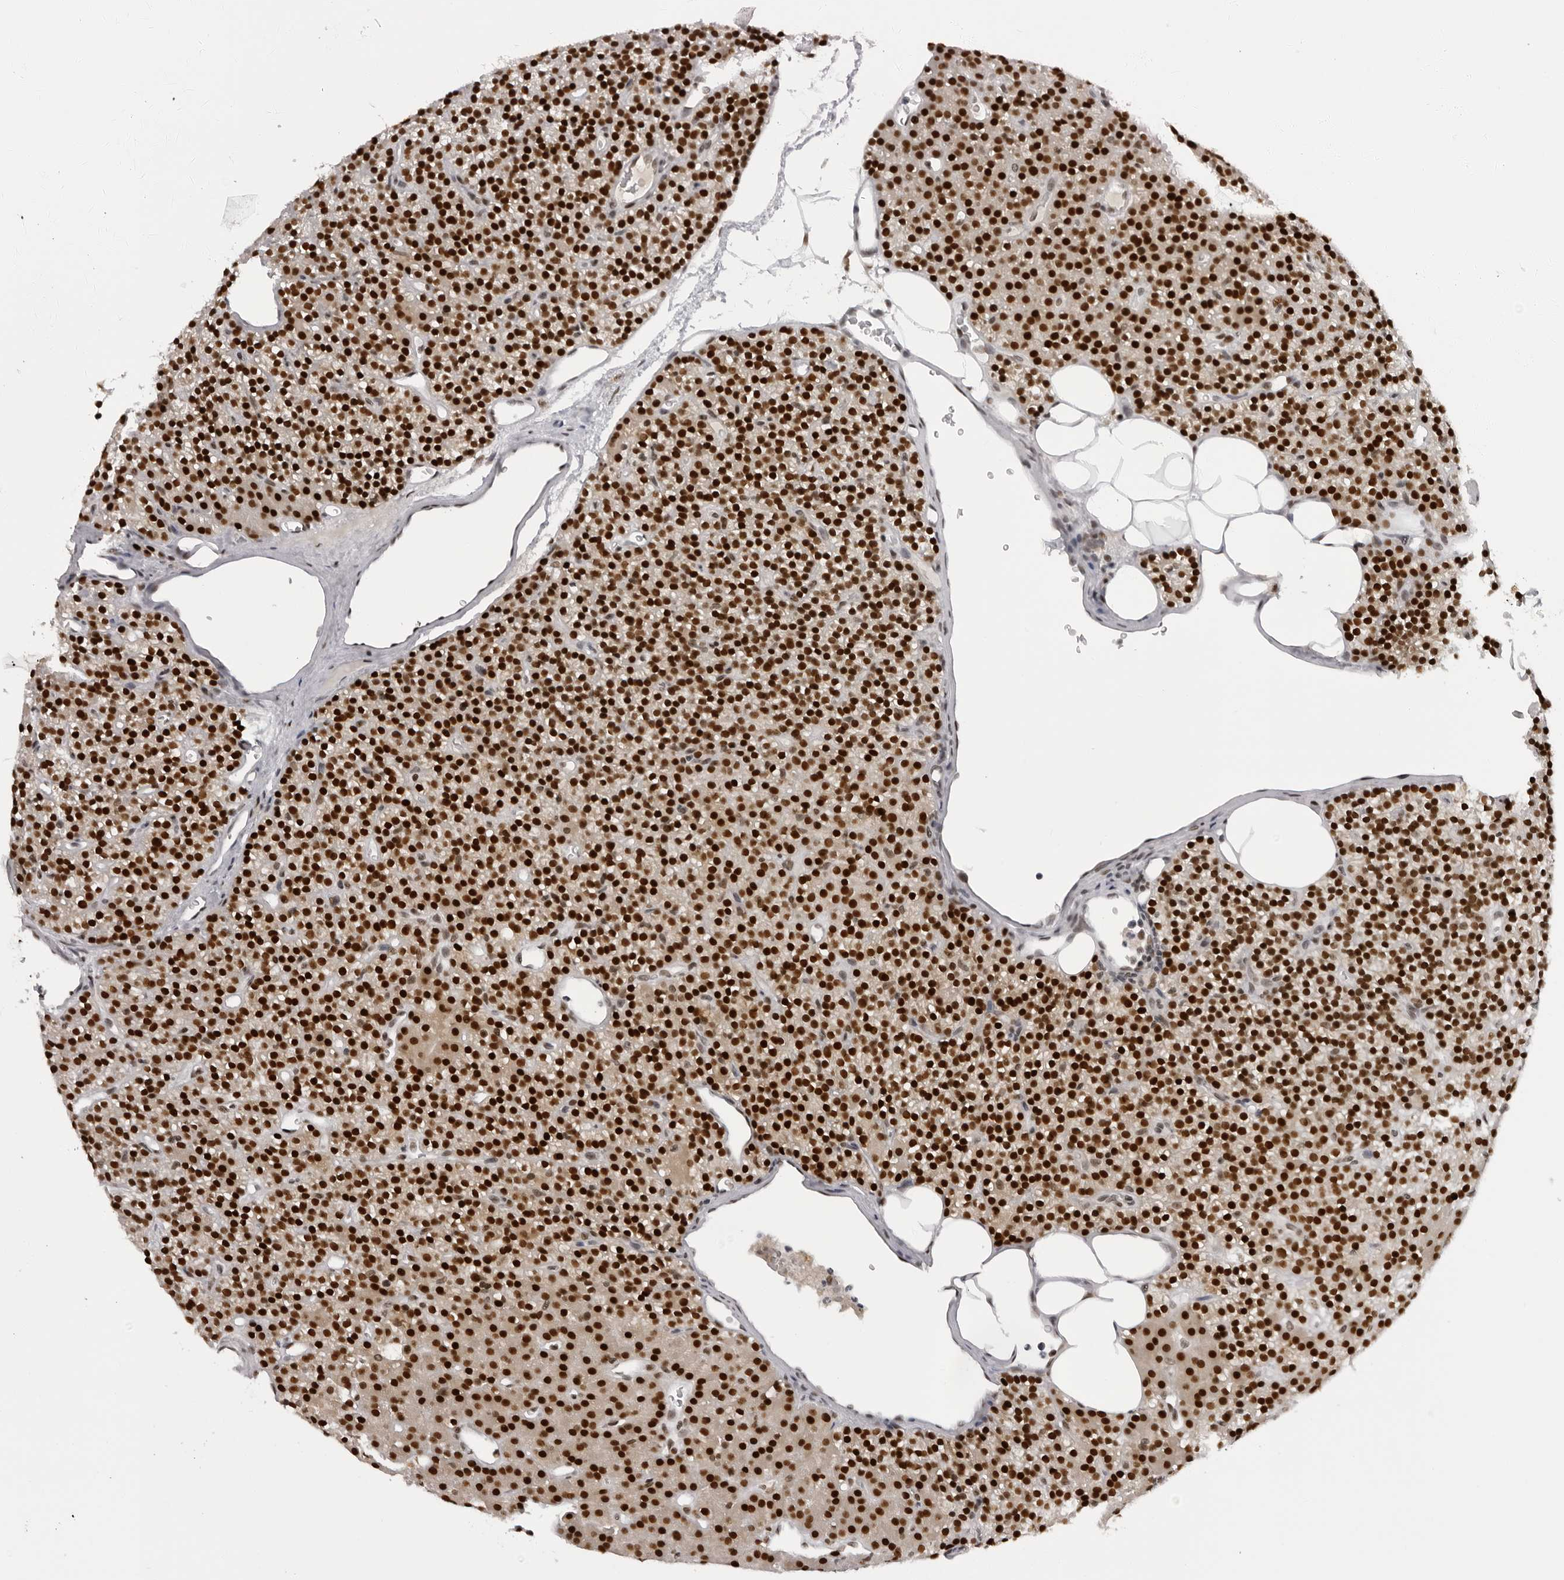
{"staining": {"intensity": "strong", "quantity": ">75%", "location": "nuclear"}, "tissue": "parathyroid gland", "cell_type": "Glandular cells", "image_type": "normal", "snomed": [{"axis": "morphology", "description": "Normal tissue, NOS"}, {"axis": "morphology", "description": "Hyperplasia, NOS"}, {"axis": "topography", "description": "Parathyroid gland"}], "caption": "The photomicrograph demonstrates staining of benign parathyroid gland, revealing strong nuclear protein staining (brown color) within glandular cells.", "gene": "HEXIM2", "patient": {"sex": "male", "age": 44}}